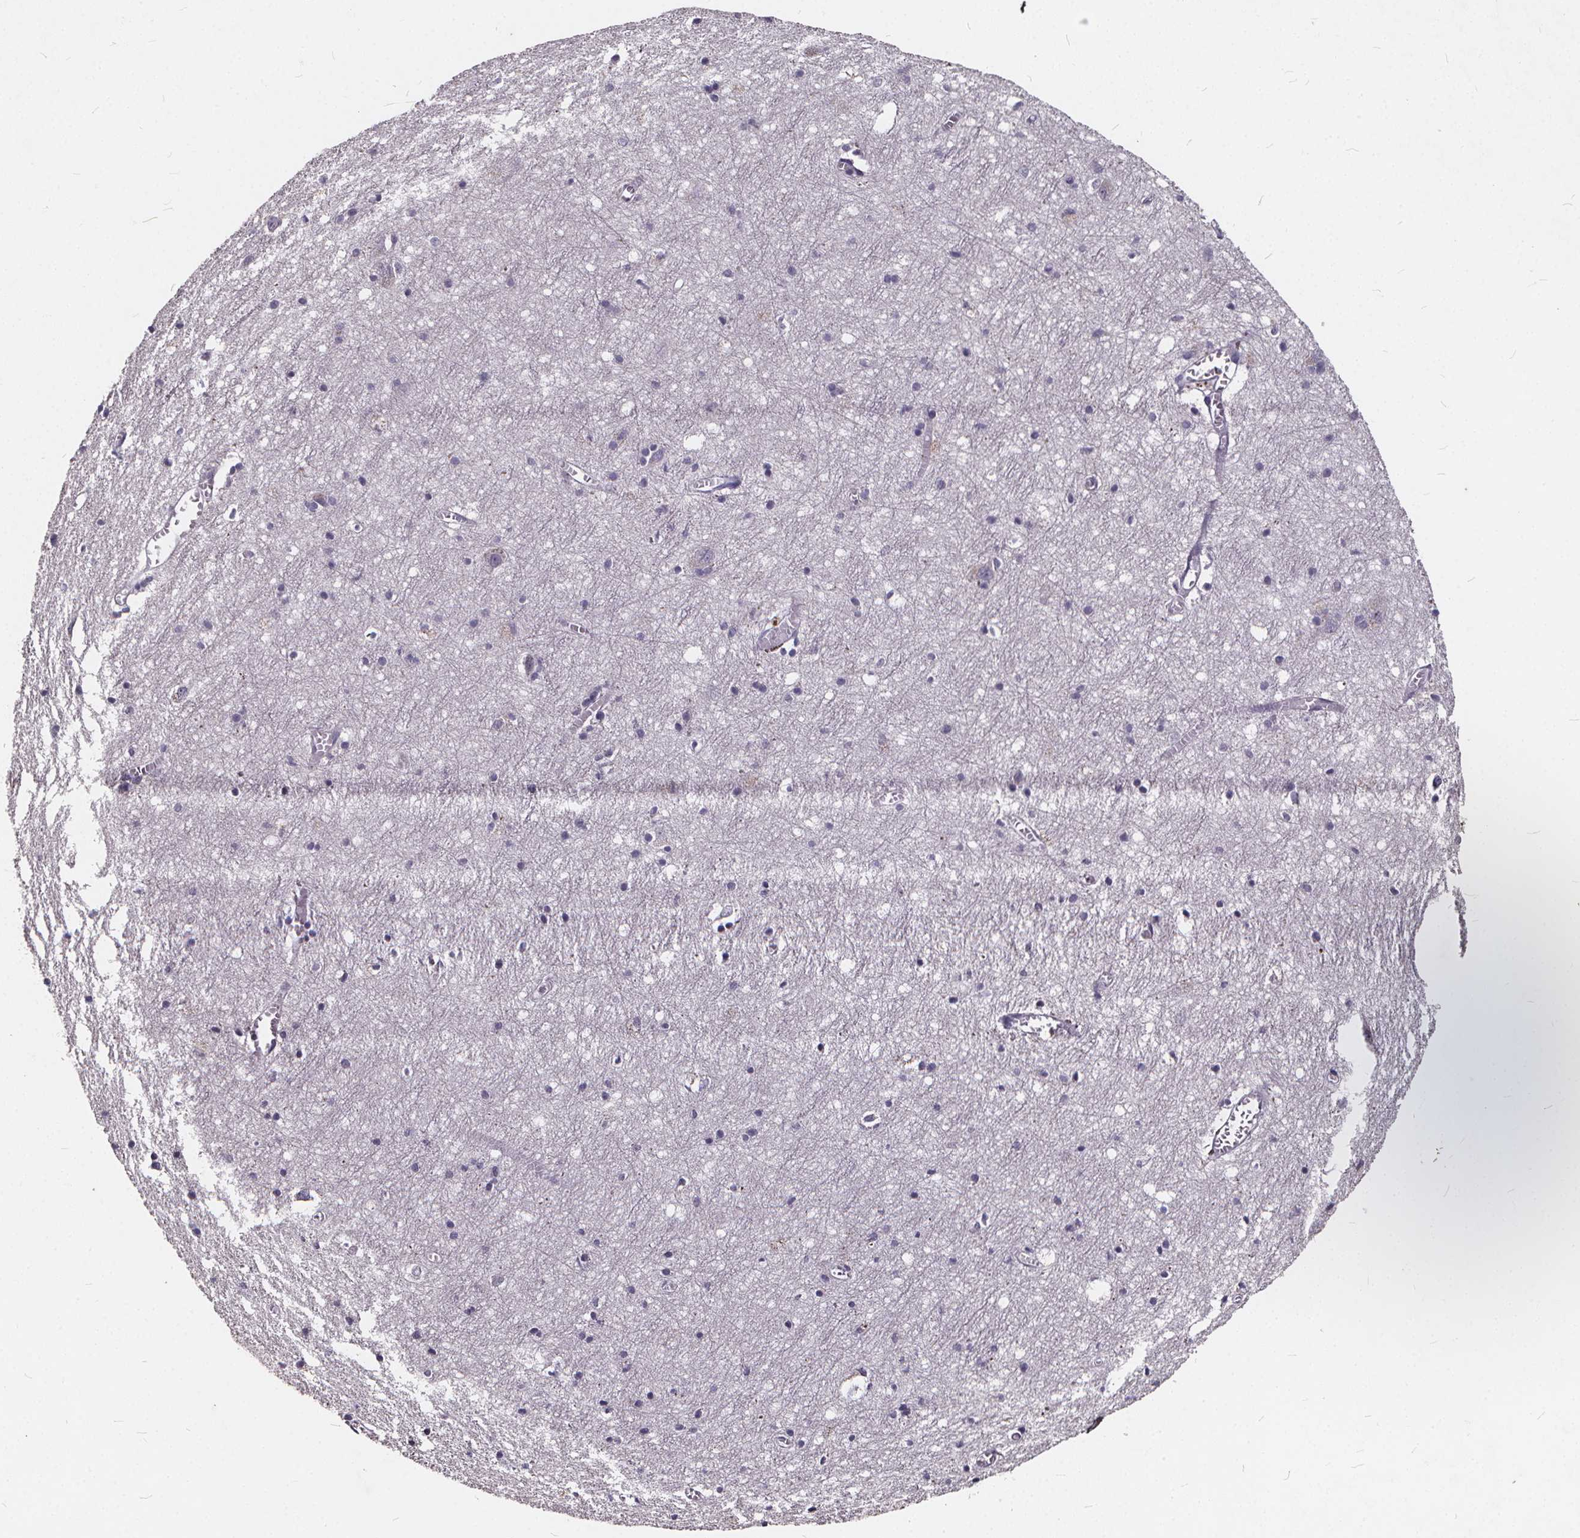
{"staining": {"intensity": "negative", "quantity": "none", "location": "none"}, "tissue": "cerebral cortex", "cell_type": "Endothelial cells", "image_type": "normal", "snomed": [{"axis": "morphology", "description": "Normal tissue, NOS"}, {"axis": "topography", "description": "Cerebral cortex"}], "caption": "IHC of unremarkable cerebral cortex displays no staining in endothelial cells.", "gene": "TSPAN14", "patient": {"sex": "male", "age": 70}}